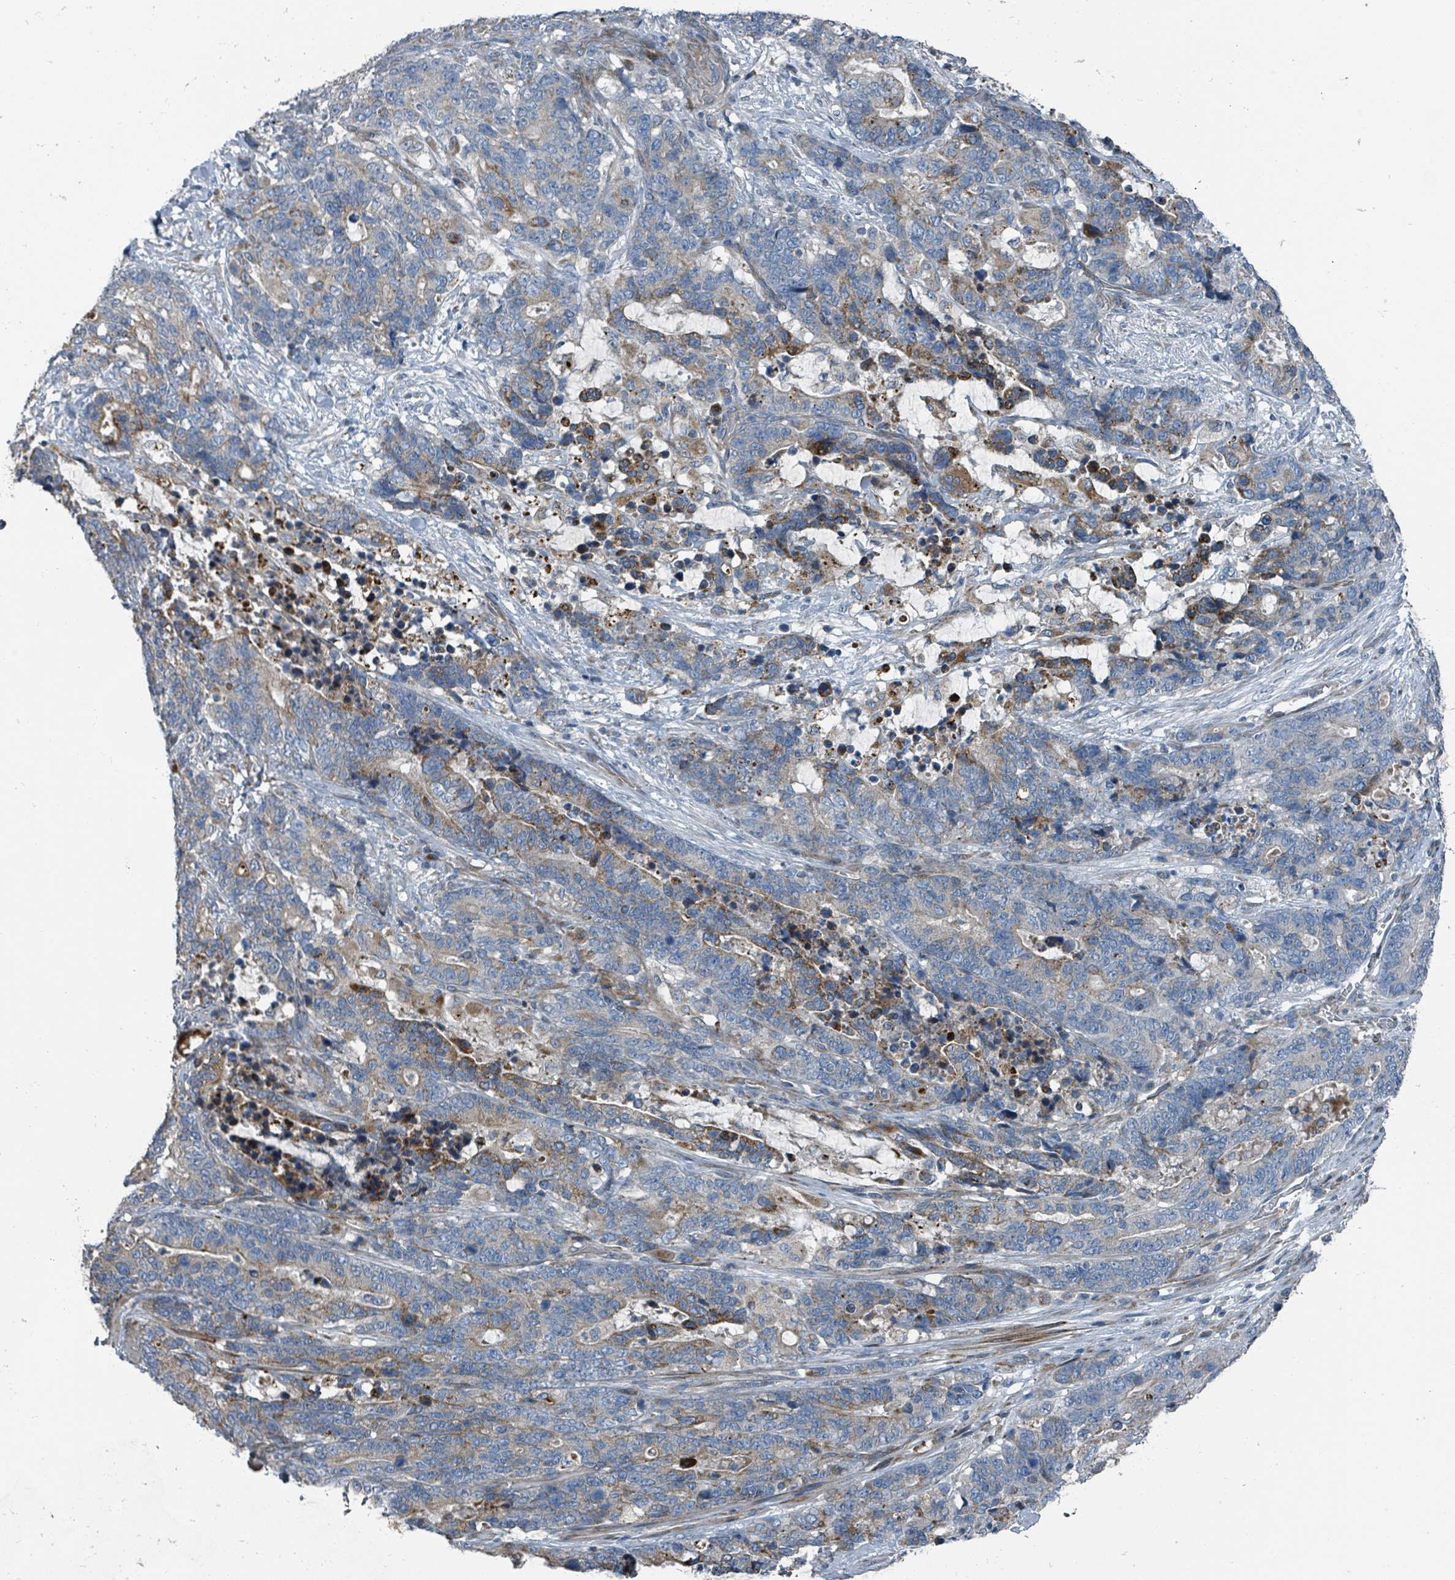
{"staining": {"intensity": "moderate", "quantity": "25%-75%", "location": "cytoplasmic/membranous"}, "tissue": "stomach cancer", "cell_type": "Tumor cells", "image_type": "cancer", "snomed": [{"axis": "morphology", "description": "Normal tissue, NOS"}, {"axis": "morphology", "description": "Adenocarcinoma, NOS"}, {"axis": "topography", "description": "Stomach"}], "caption": "Stomach cancer stained for a protein demonstrates moderate cytoplasmic/membranous positivity in tumor cells.", "gene": "DIPK2A", "patient": {"sex": "female", "age": 64}}